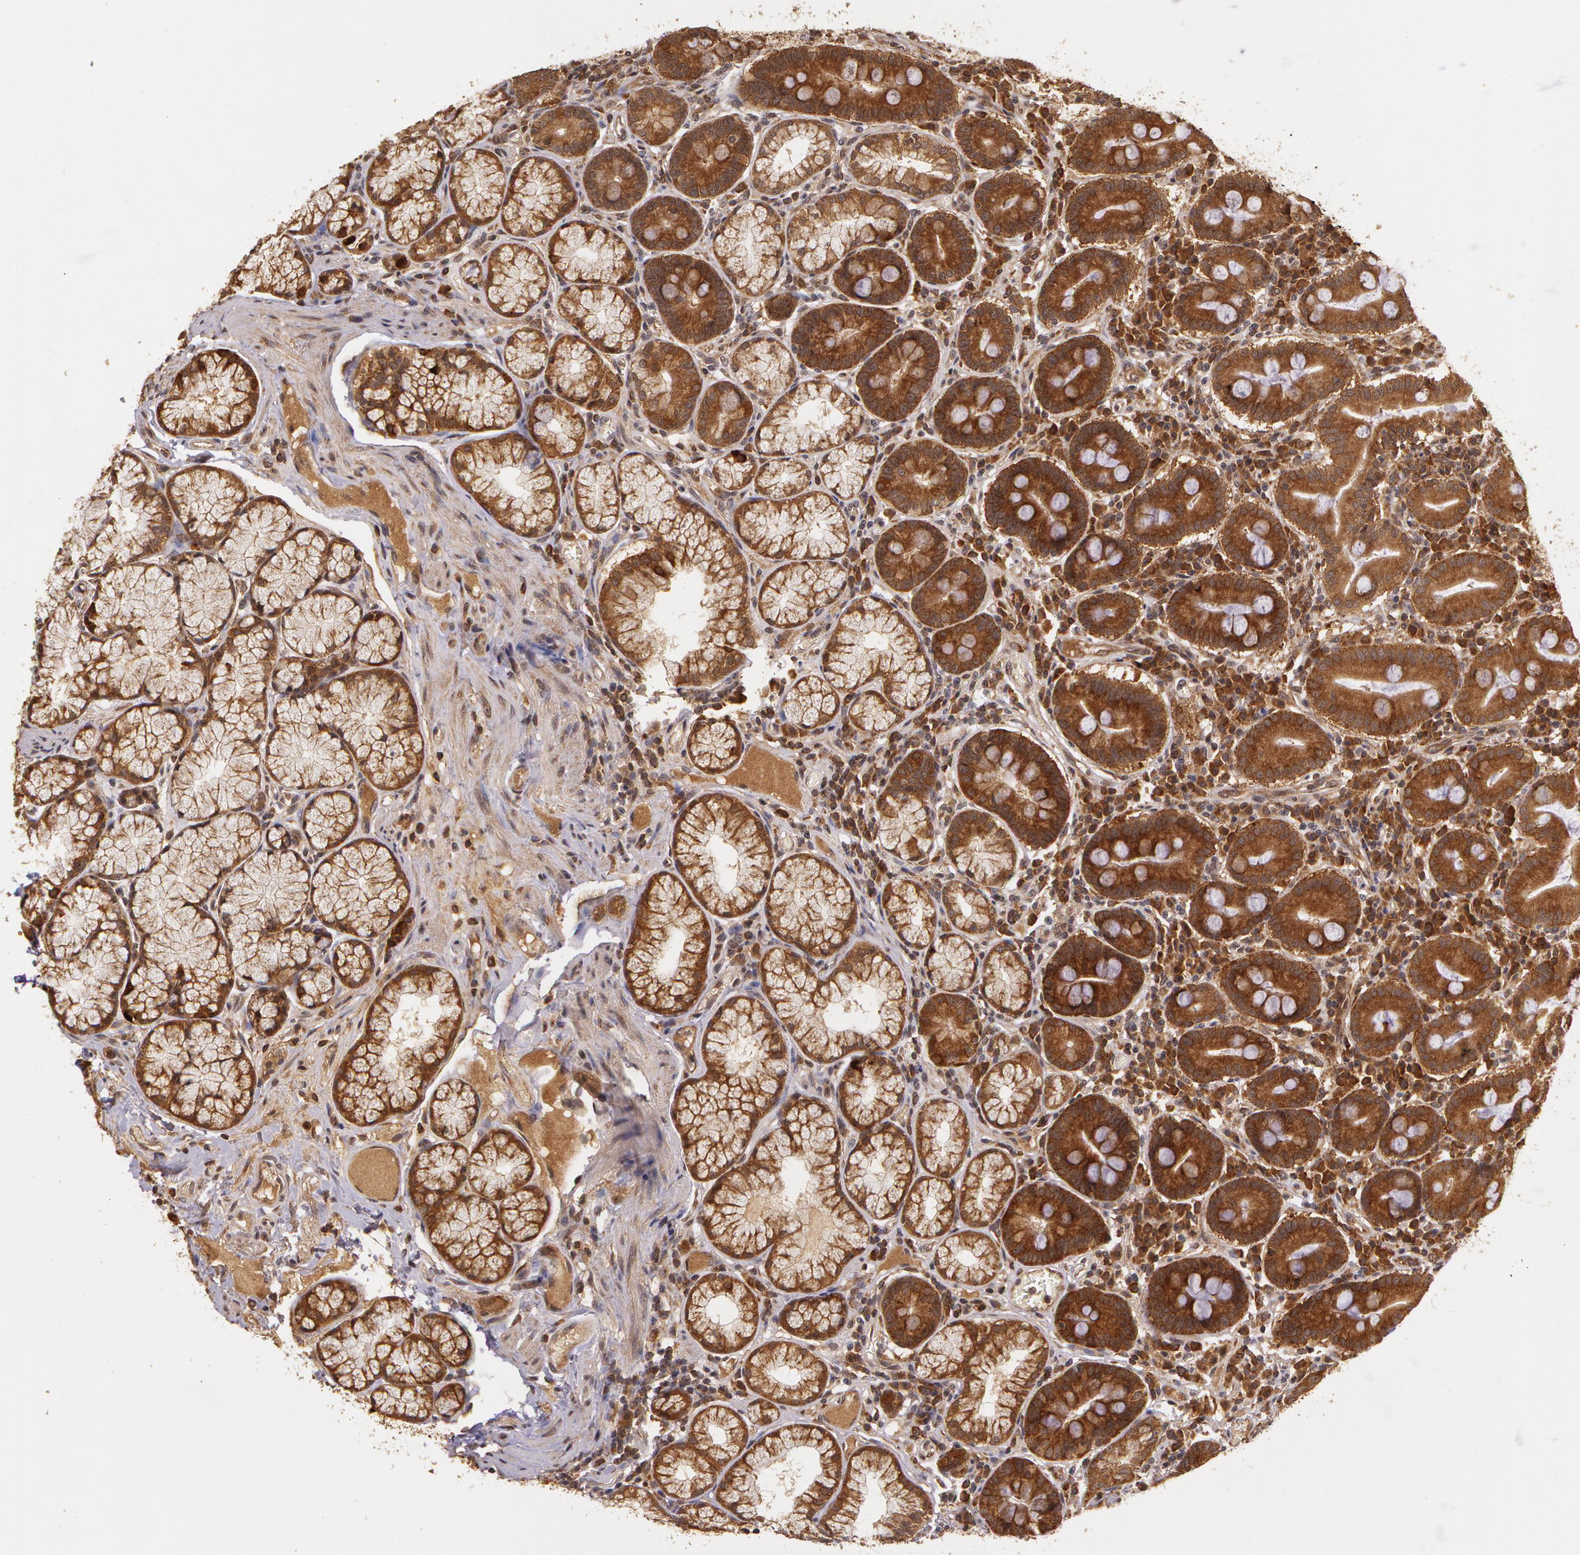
{"staining": {"intensity": "strong", "quantity": ">75%", "location": "cytoplasmic/membranous"}, "tissue": "duodenum", "cell_type": "Glandular cells", "image_type": "normal", "snomed": [{"axis": "morphology", "description": "Normal tissue, NOS"}, {"axis": "topography", "description": "Duodenum"}], "caption": "Immunohistochemical staining of normal duodenum exhibits strong cytoplasmic/membranous protein positivity in approximately >75% of glandular cells.", "gene": "ASCC2", "patient": {"sex": "male", "age": 50}}